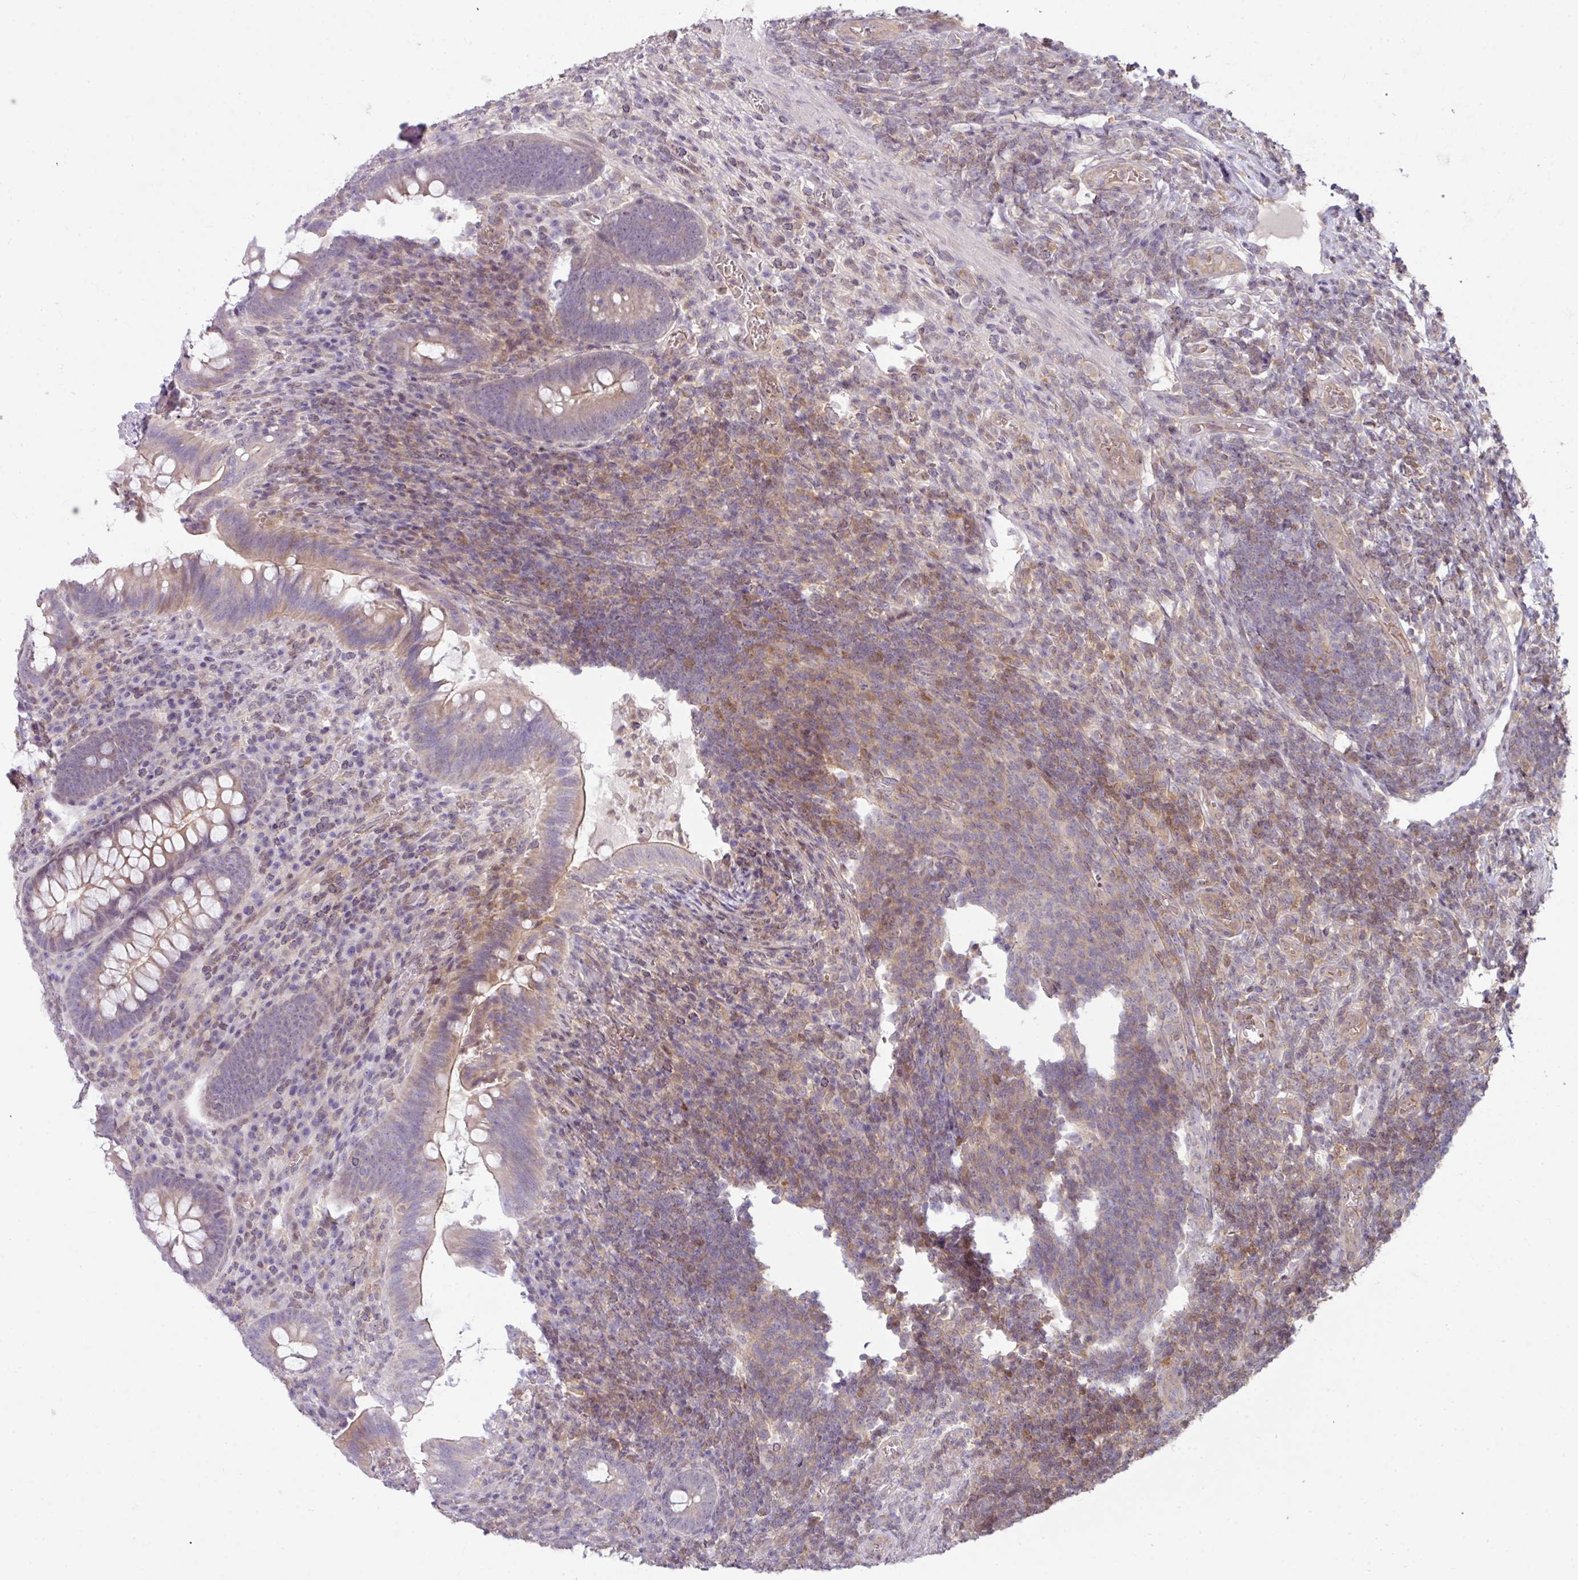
{"staining": {"intensity": "weak", "quantity": "25%-75%", "location": "cytoplasmic/membranous"}, "tissue": "appendix", "cell_type": "Glandular cells", "image_type": "normal", "snomed": [{"axis": "morphology", "description": "Normal tissue, NOS"}, {"axis": "topography", "description": "Appendix"}], "caption": "An image of appendix stained for a protein demonstrates weak cytoplasmic/membranous brown staining in glandular cells. Nuclei are stained in blue.", "gene": "STAT5A", "patient": {"sex": "female", "age": 43}}